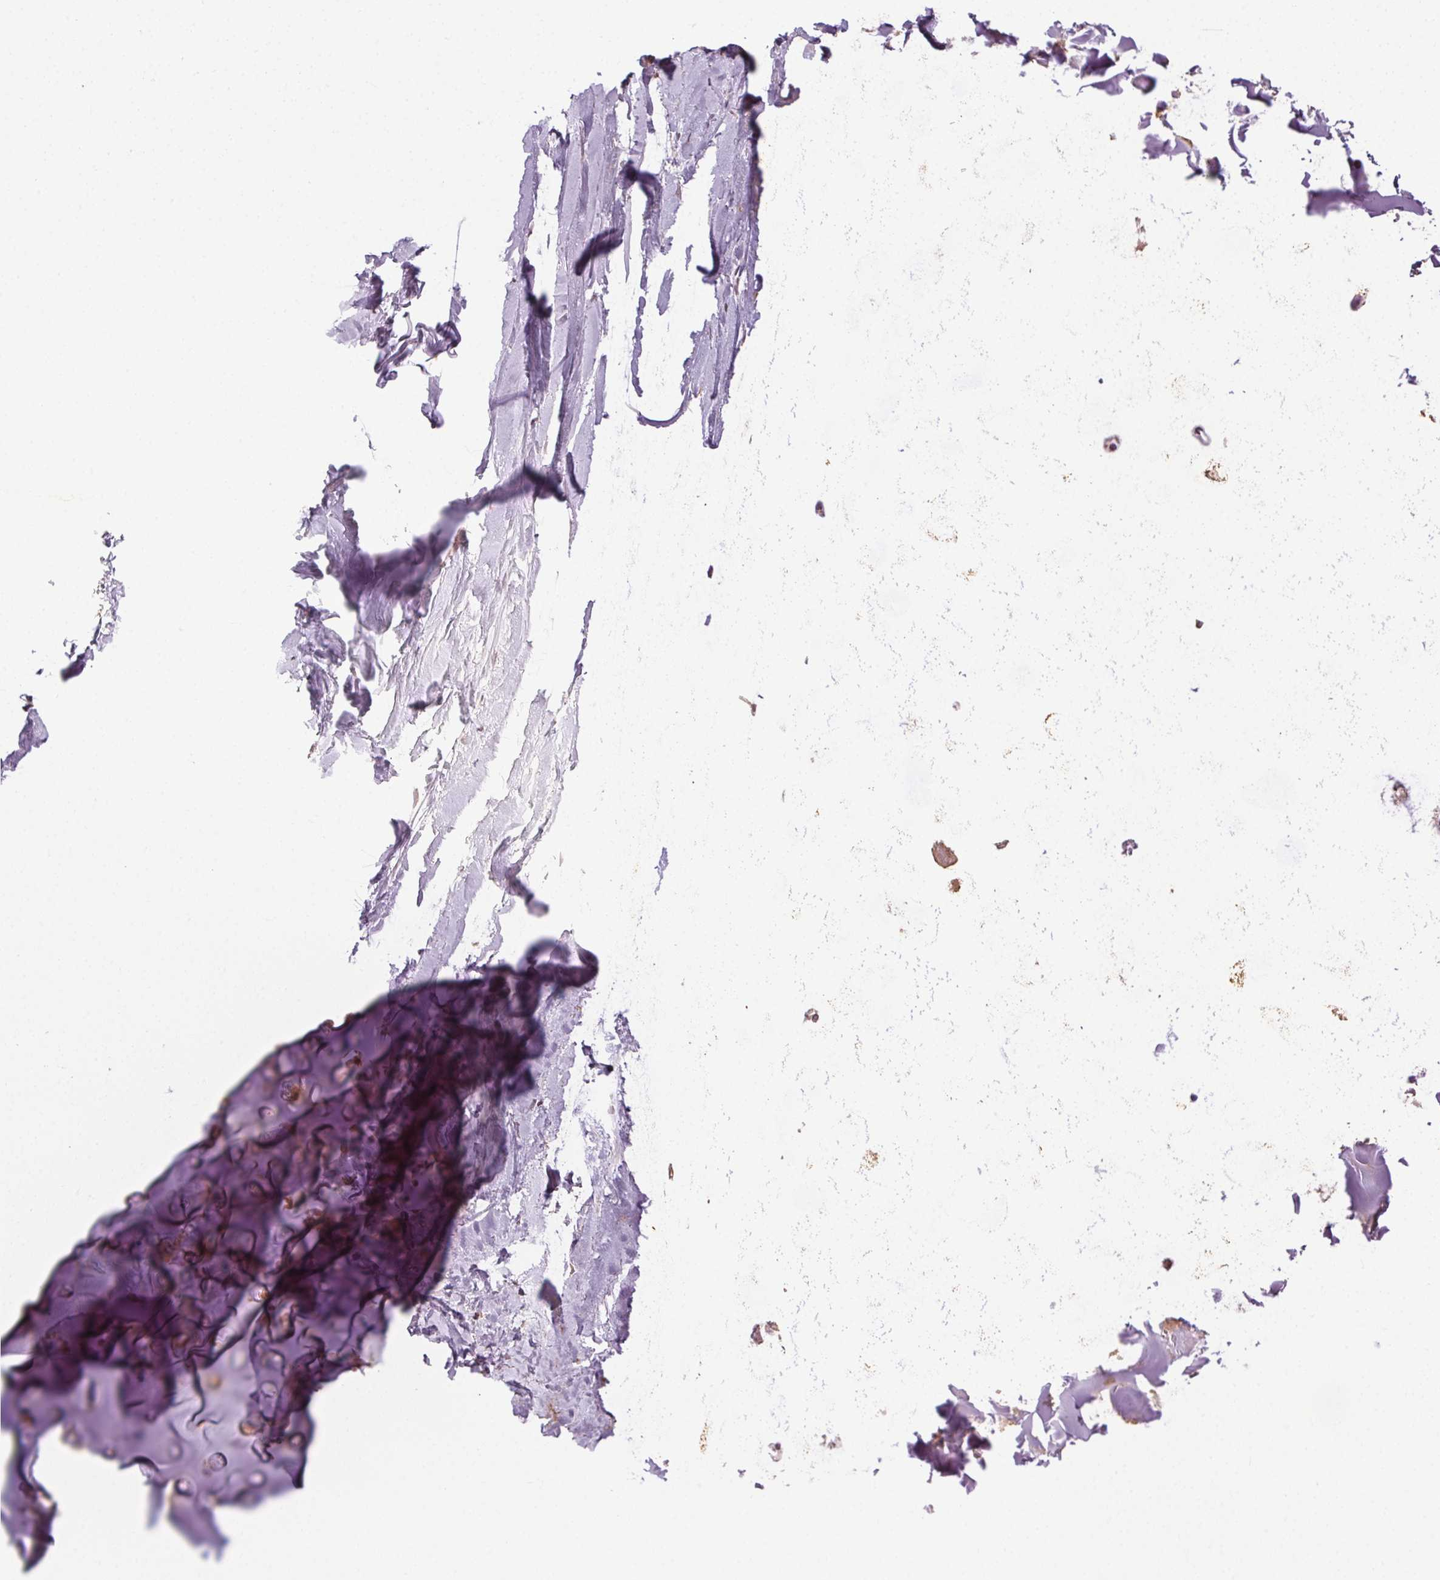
{"staining": {"intensity": "weak", "quantity": "<25%", "location": "cytoplasmic/membranous"}, "tissue": "adipose tissue", "cell_type": "Adipocytes", "image_type": "normal", "snomed": [{"axis": "morphology", "description": "Normal tissue, NOS"}, {"axis": "topography", "description": "Cartilage tissue"}, {"axis": "topography", "description": "Bronchus"}], "caption": "Micrograph shows no protein positivity in adipocytes of unremarkable adipose tissue. (DAB IHC with hematoxylin counter stain).", "gene": "ATP1B3", "patient": {"sex": "female", "age": 79}}